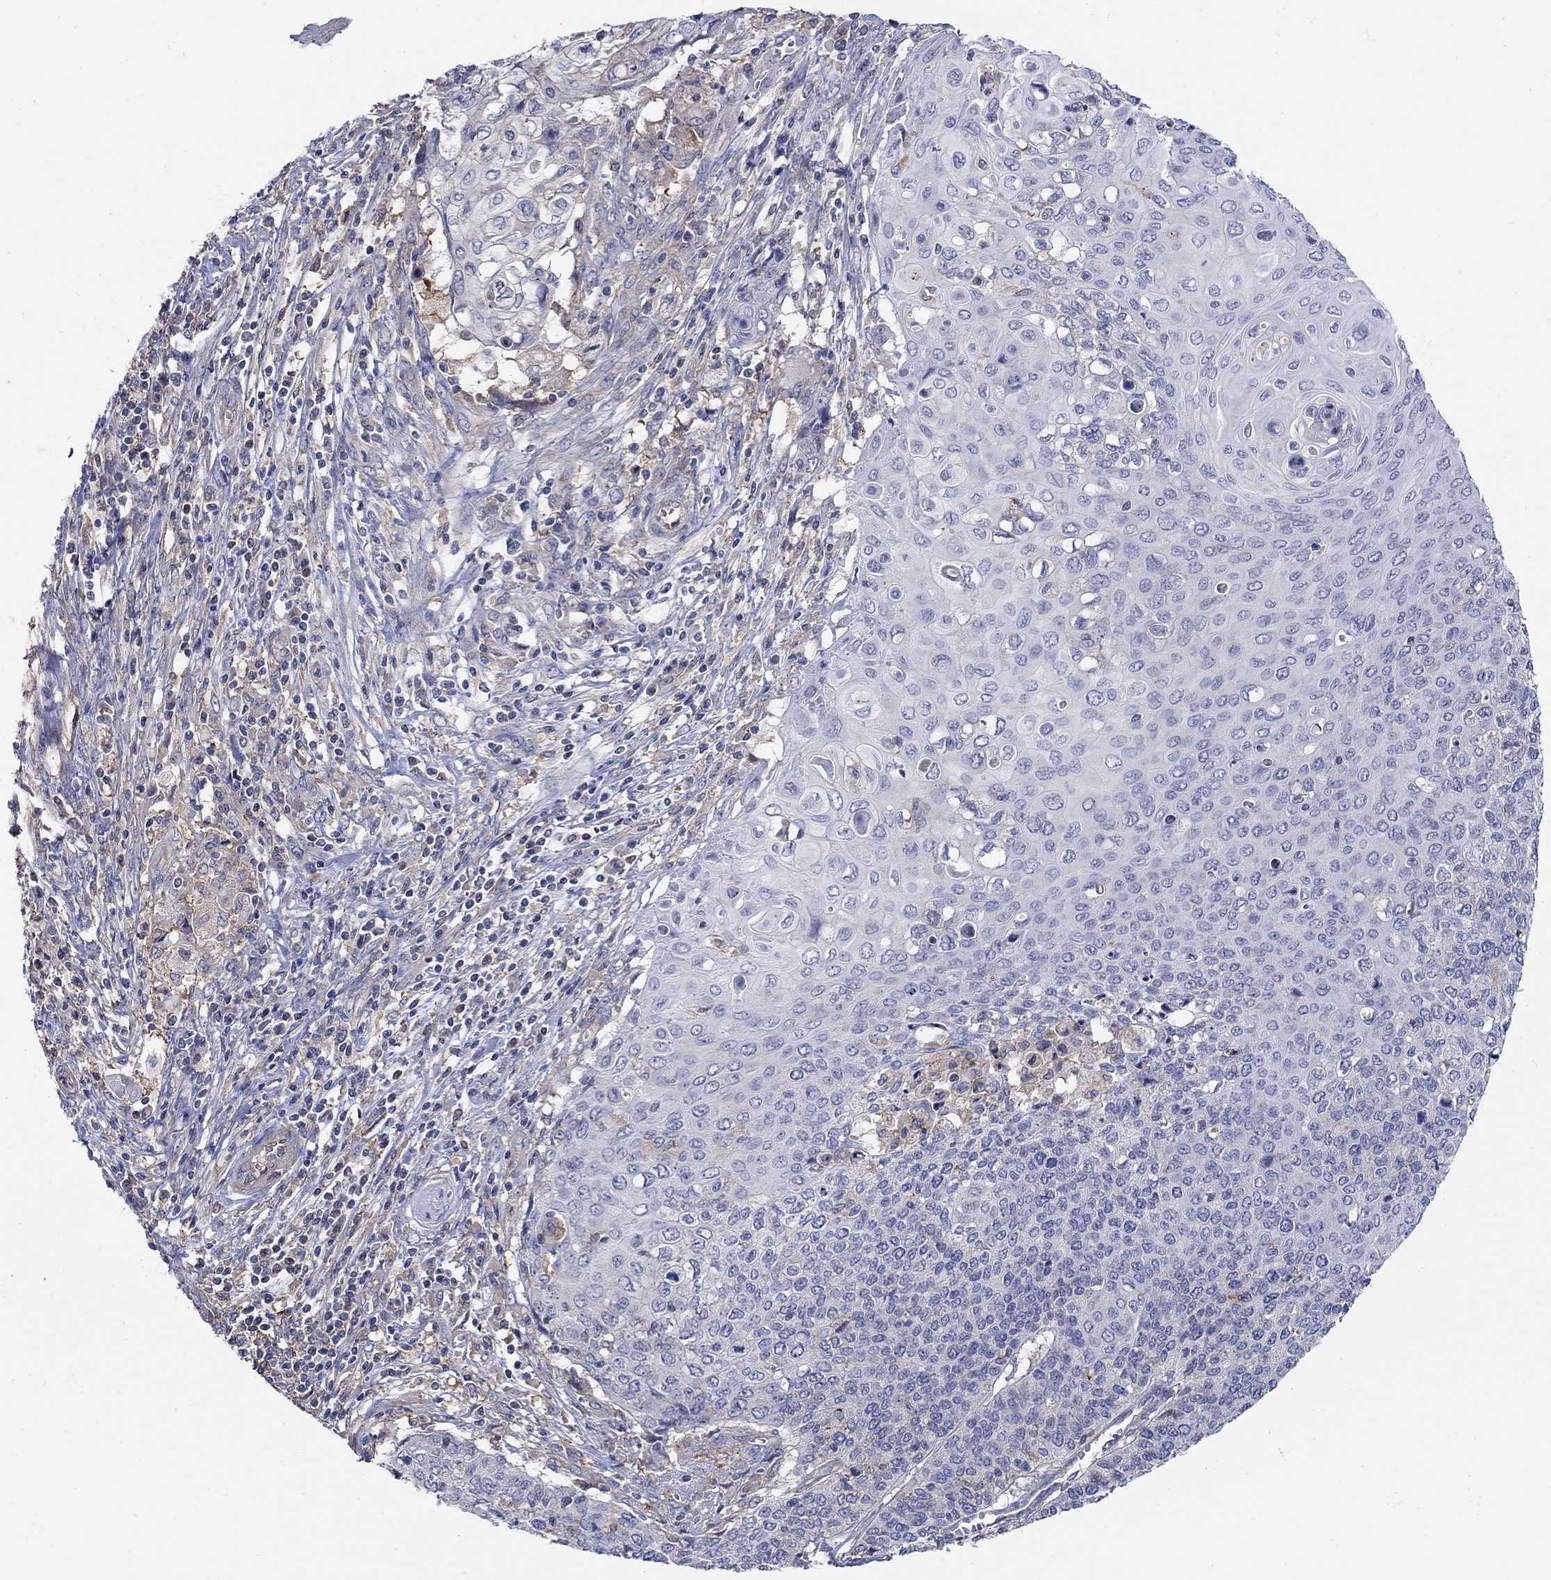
{"staining": {"intensity": "negative", "quantity": "none", "location": "none"}, "tissue": "cervical cancer", "cell_type": "Tumor cells", "image_type": "cancer", "snomed": [{"axis": "morphology", "description": "Squamous cell carcinoma, NOS"}, {"axis": "topography", "description": "Cervix"}], "caption": "Tumor cells show no significant positivity in cervical cancer.", "gene": "TEKT3", "patient": {"sex": "female", "age": 39}}